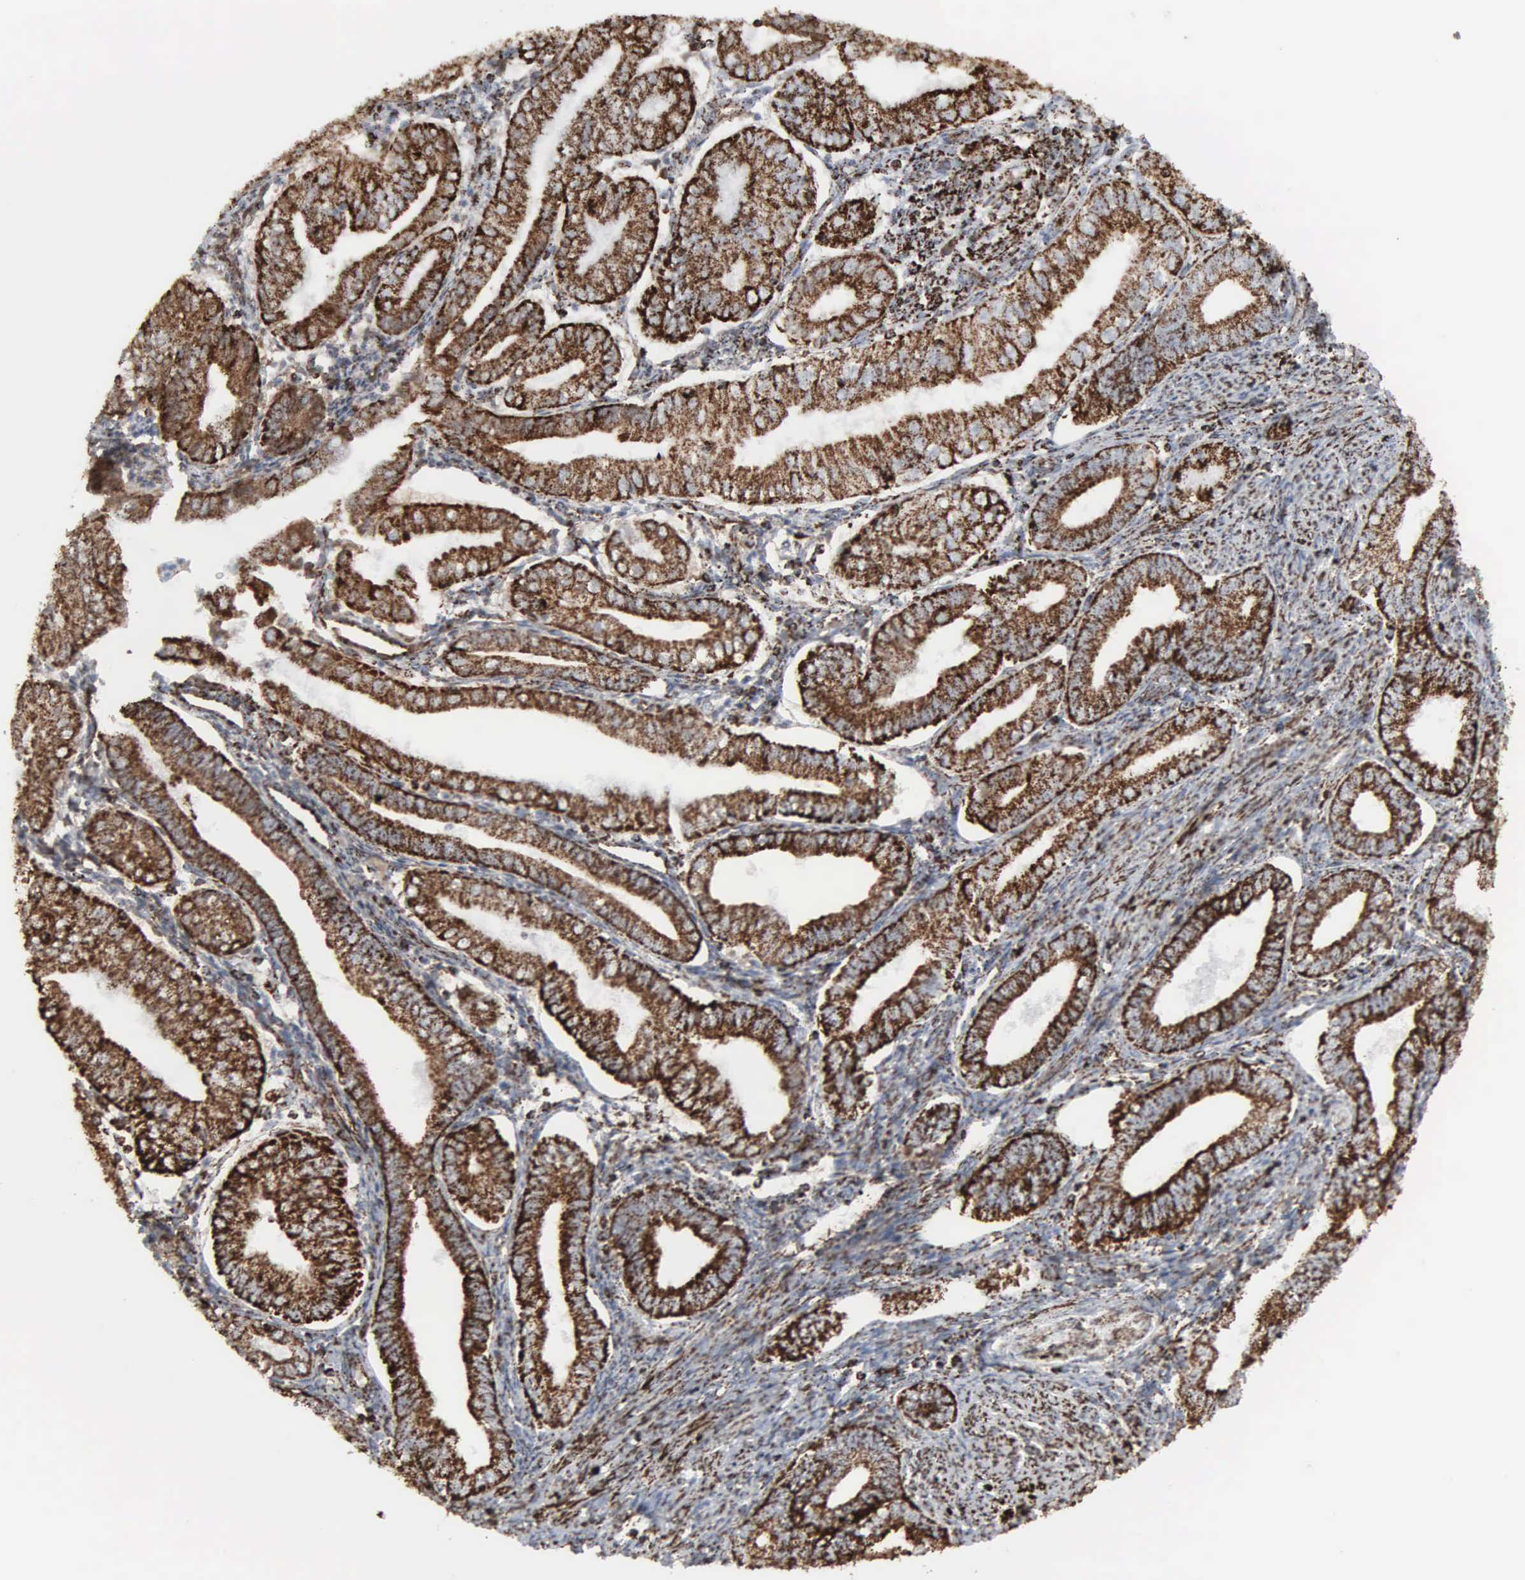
{"staining": {"intensity": "strong", "quantity": ">75%", "location": "cytoplasmic/membranous"}, "tissue": "endometrial cancer", "cell_type": "Tumor cells", "image_type": "cancer", "snomed": [{"axis": "morphology", "description": "Adenocarcinoma, NOS"}, {"axis": "topography", "description": "Endometrium"}], "caption": "Tumor cells display high levels of strong cytoplasmic/membranous expression in approximately >75% of cells in adenocarcinoma (endometrial).", "gene": "HSPA9", "patient": {"sex": "female", "age": 55}}